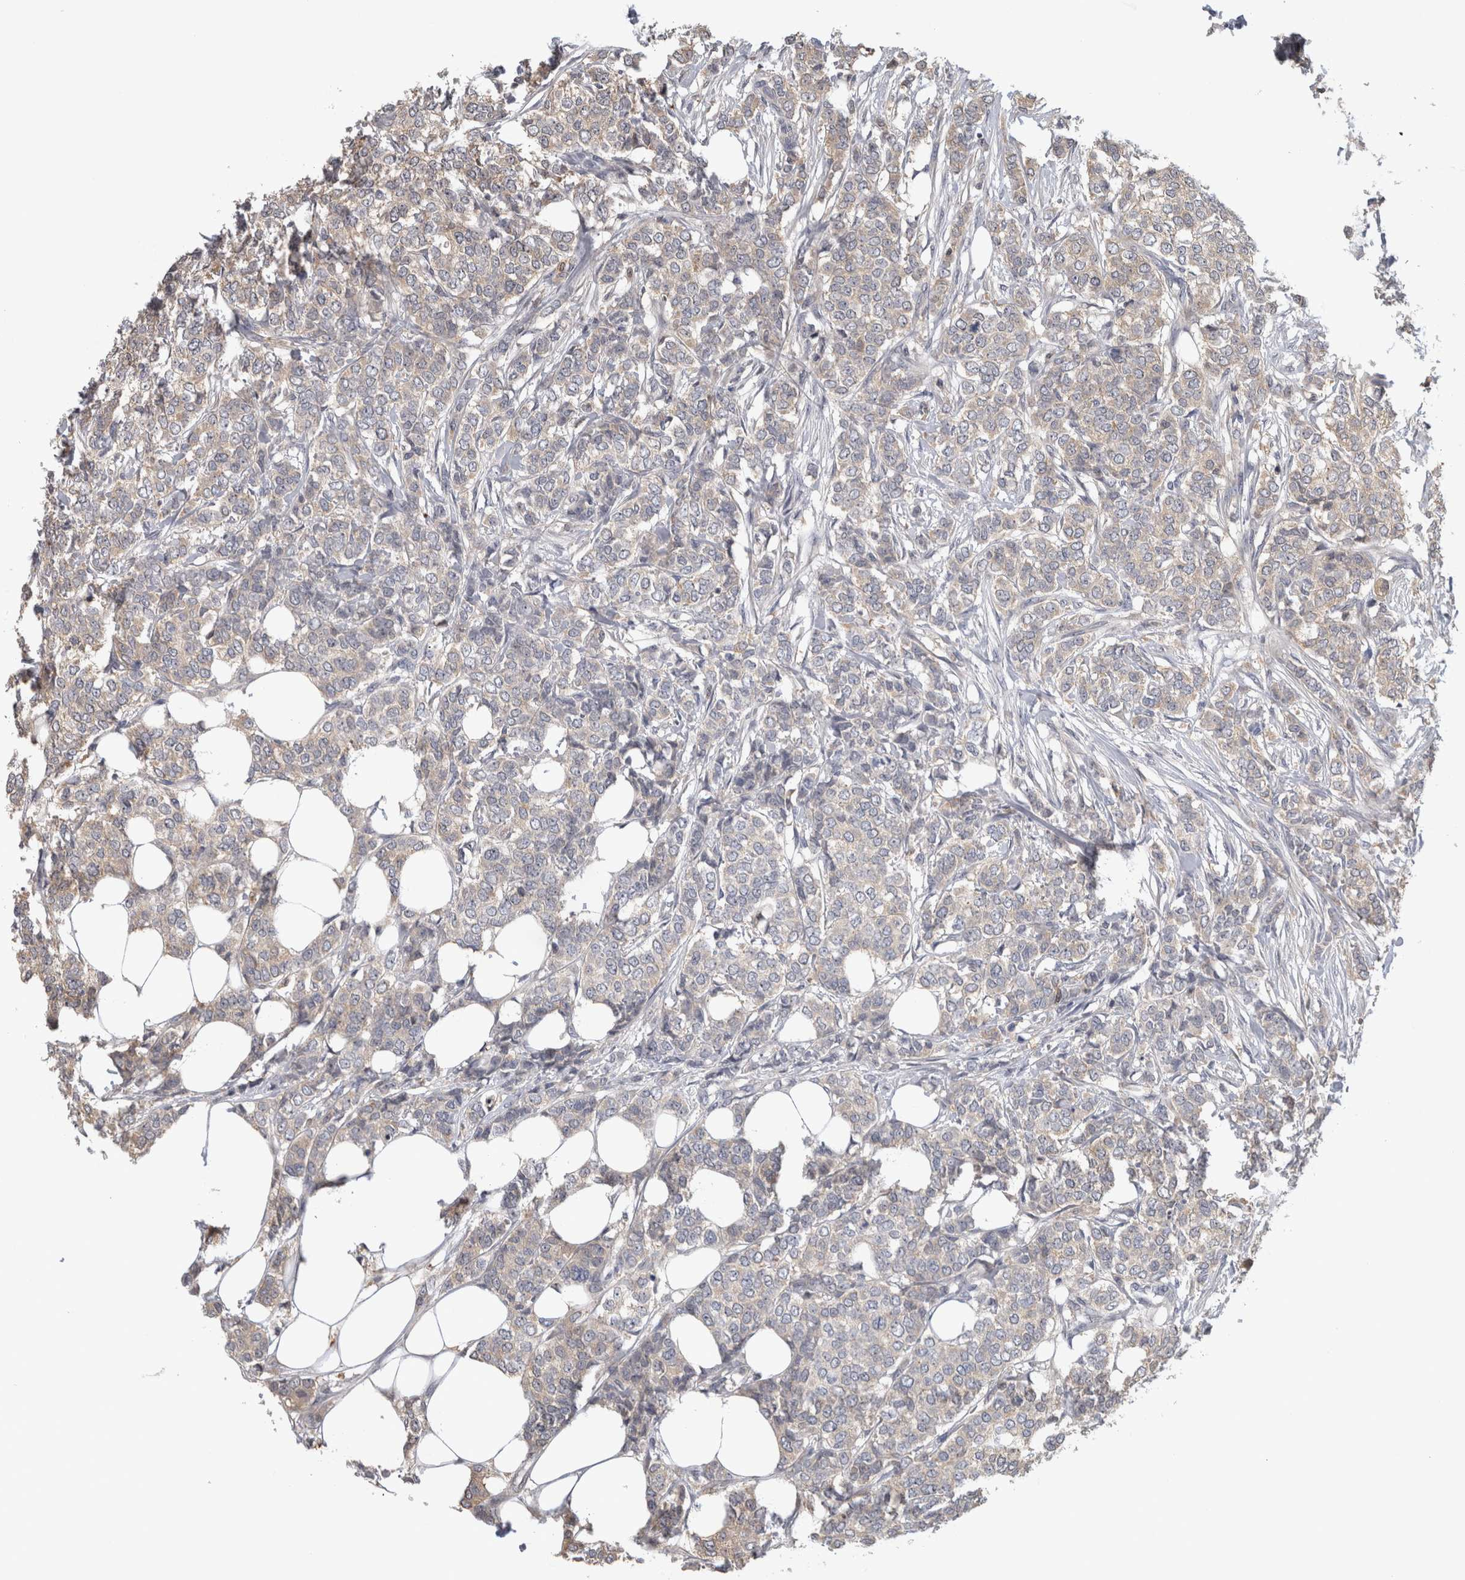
{"staining": {"intensity": "weak", "quantity": "25%-75%", "location": "cytoplasmic/membranous"}, "tissue": "breast cancer", "cell_type": "Tumor cells", "image_type": "cancer", "snomed": [{"axis": "morphology", "description": "Lobular carcinoma"}, {"axis": "topography", "description": "Skin"}, {"axis": "topography", "description": "Breast"}], "caption": "IHC photomicrograph of human lobular carcinoma (breast) stained for a protein (brown), which exhibits low levels of weak cytoplasmic/membranous positivity in about 25%-75% of tumor cells.", "gene": "USH1G", "patient": {"sex": "female", "age": 46}}